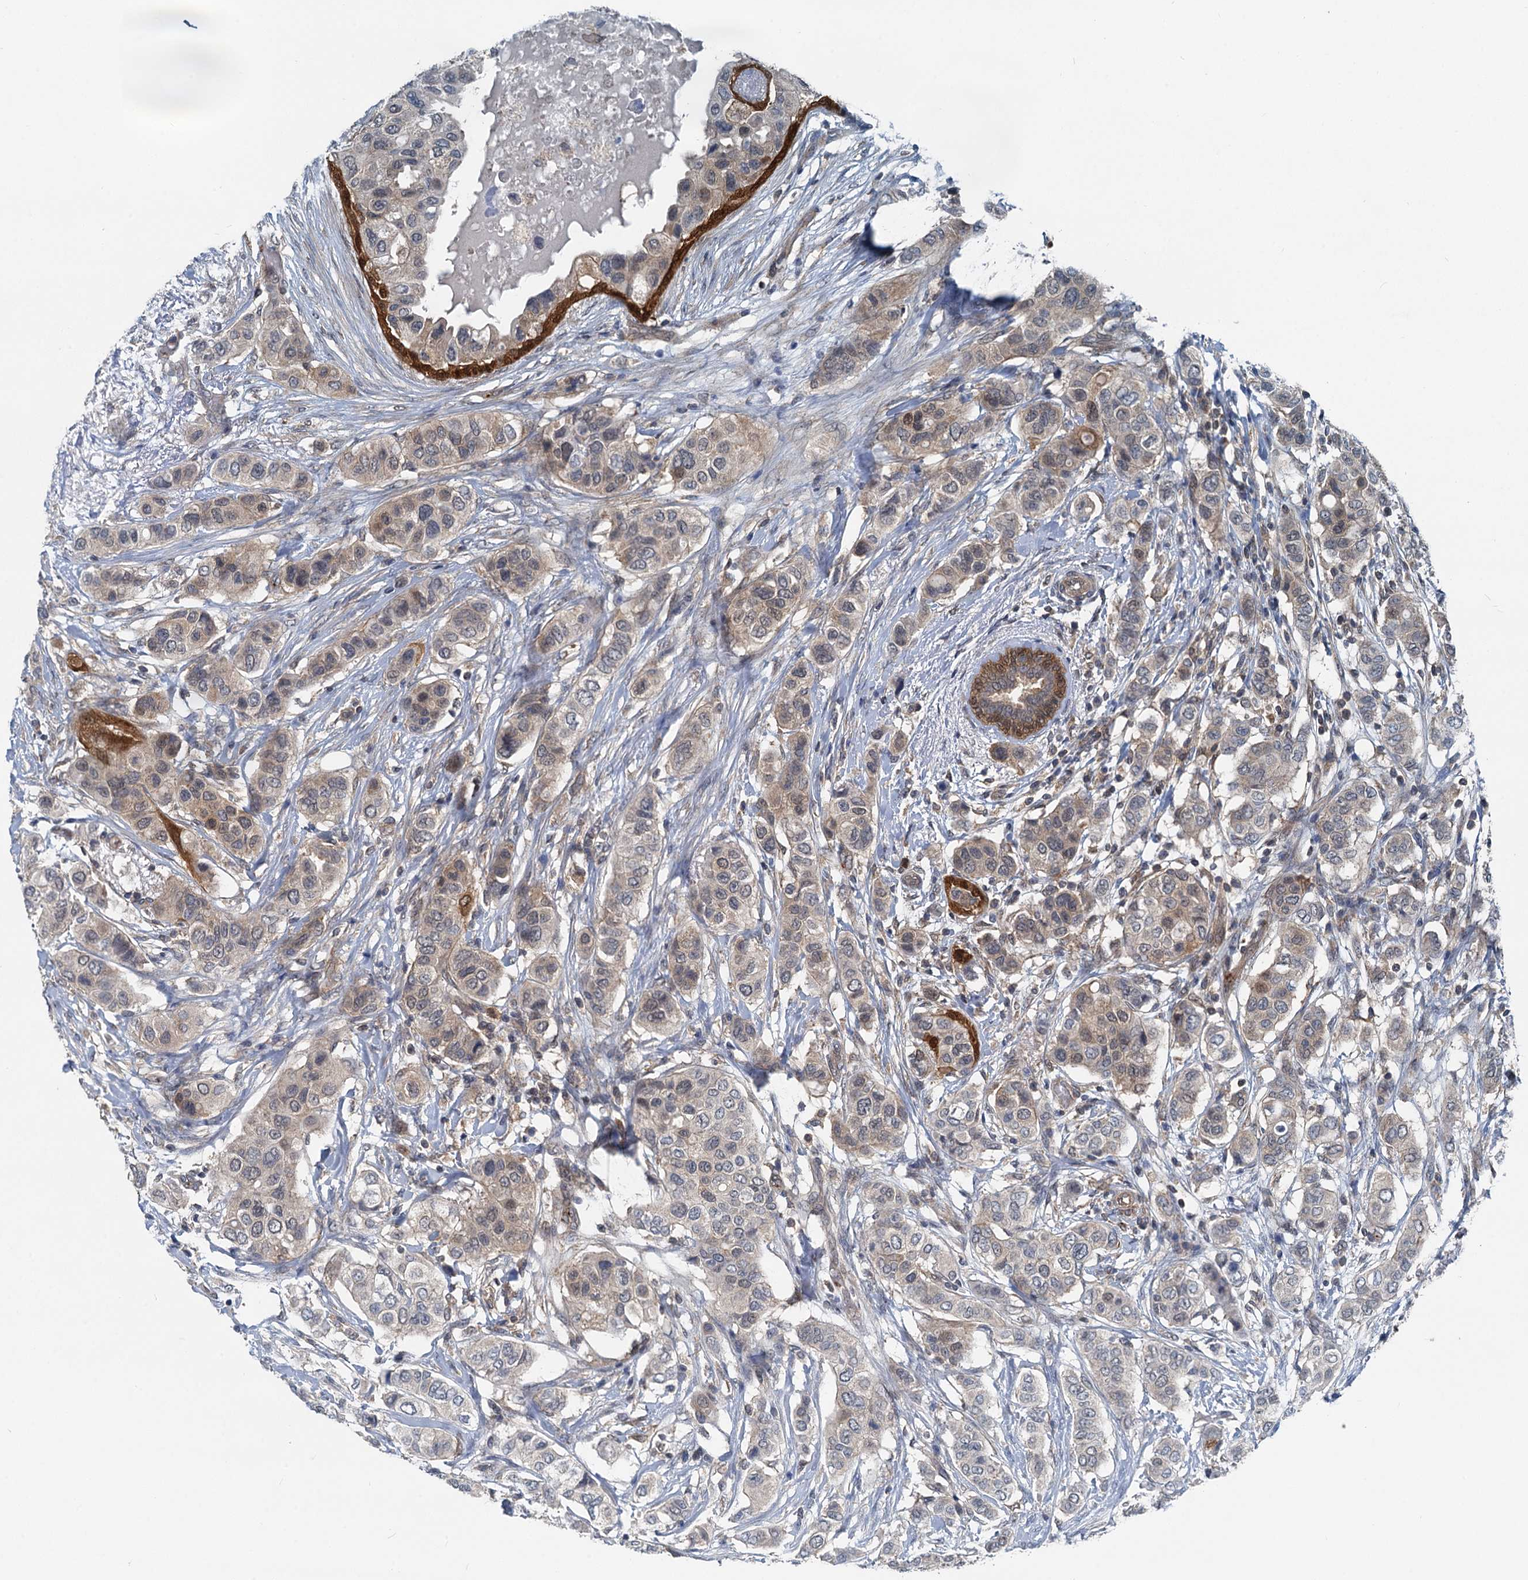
{"staining": {"intensity": "weak", "quantity": "<25%", "location": "cytoplasmic/membranous"}, "tissue": "breast cancer", "cell_type": "Tumor cells", "image_type": "cancer", "snomed": [{"axis": "morphology", "description": "Lobular carcinoma"}, {"axis": "topography", "description": "Breast"}], "caption": "Tumor cells show no significant expression in breast cancer (lobular carcinoma).", "gene": "GCLM", "patient": {"sex": "female", "age": 51}}